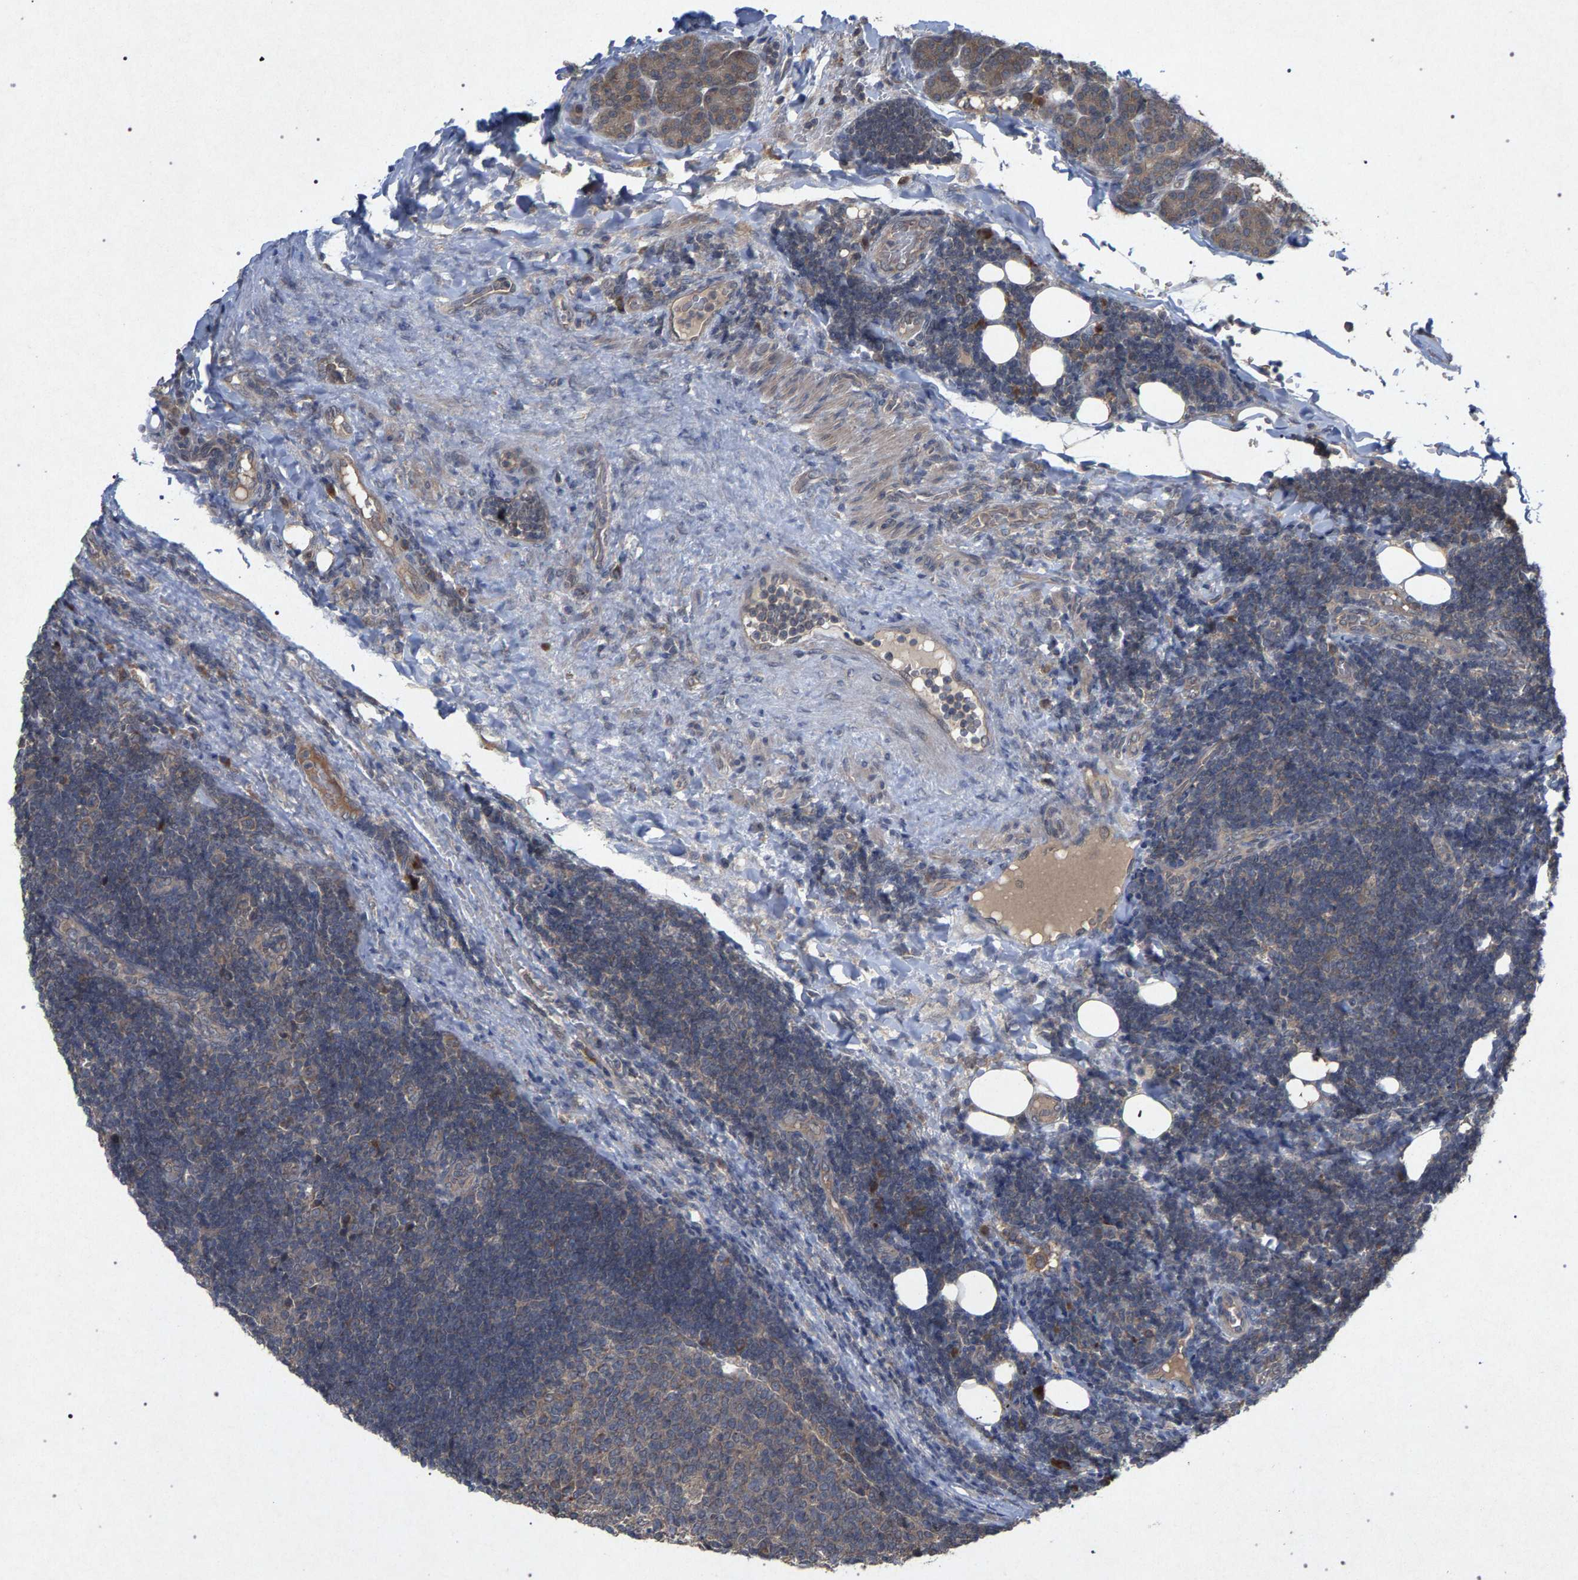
{"staining": {"intensity": "weak", "quantity": "<25%", "location": "cytoplasmic/membranous"}, "tissue": "lymph node", "cell_type": "Germinal center cells", "image_type": "normal", "snomed": [{"axis": "morphology", "description": "Normal tissue, NOS"}, {"axis": "topography", "description": "Lymph node"}, {"axis": "topography", "description": "Salivary gland"}], "caption": "DAB (3,3'-diaminobenzidine) immunohistochemical staining of unremarkable lymph node demonstrates no significant positivity in germinal center cells. (DAB (3,3'-diaminobenzidine) immunohistochemistry visualized using brightfield microscopy, high magnification).", "gene": "SLC4A4", "patient": {"sex": "male", "age": 8}}